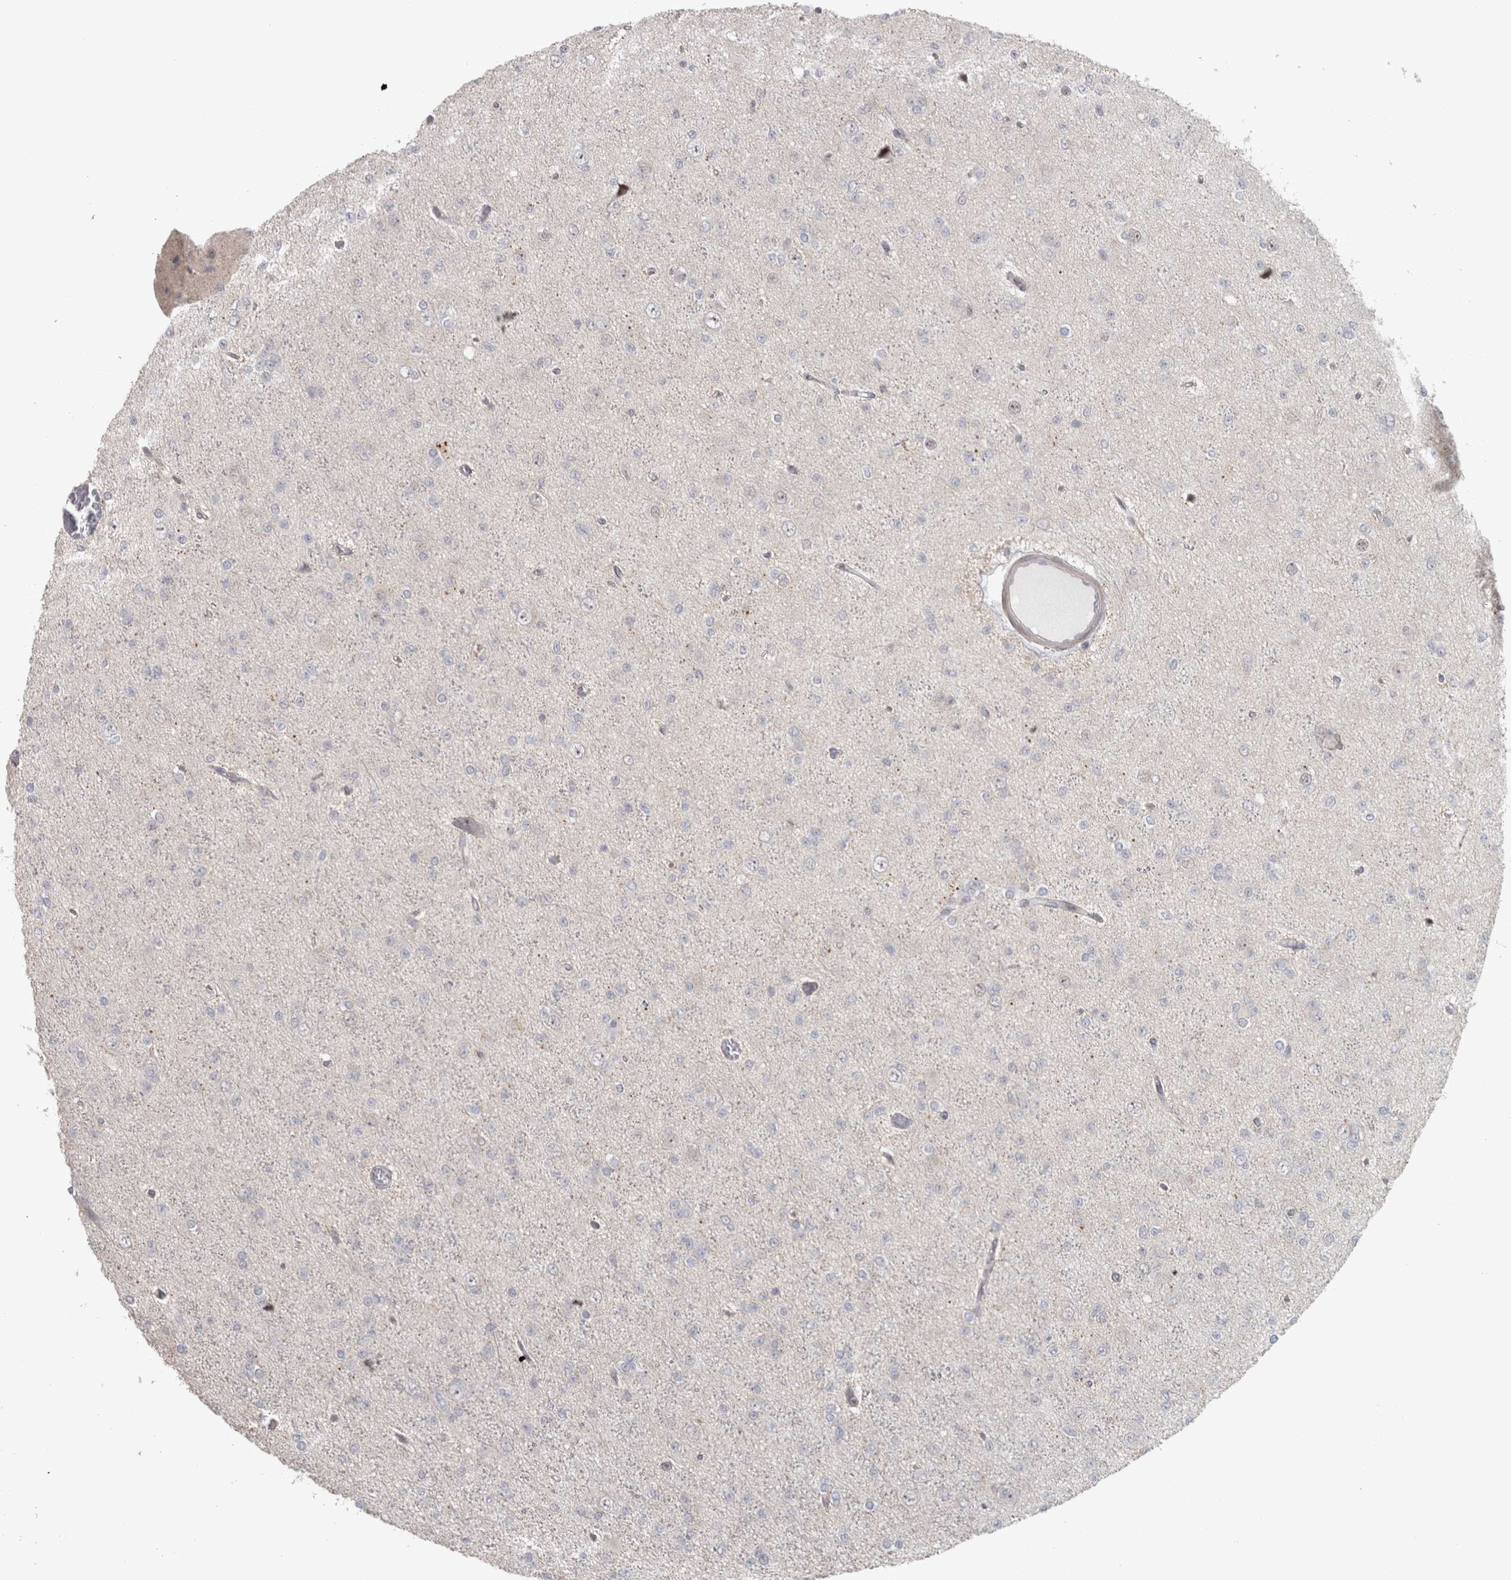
{"staining": {"intensity": "negative", "quantity": "none", "location": "none"}, "tissue": "glioma", "cell_type": "Tumor cells", "image_type": "cancer", "snomed": [{"axis": "morphology", "description": "Glioma, malignant, Low grade"}, {"axis": "topography", "description": "Brain"}], "caption": "Immunohistochemical staining of human malignant glioma (low-grade) displays no significant staining in tumor cells.", "gene": "PPP1R12B", "patient": {"sex": "female", "age": 22}}